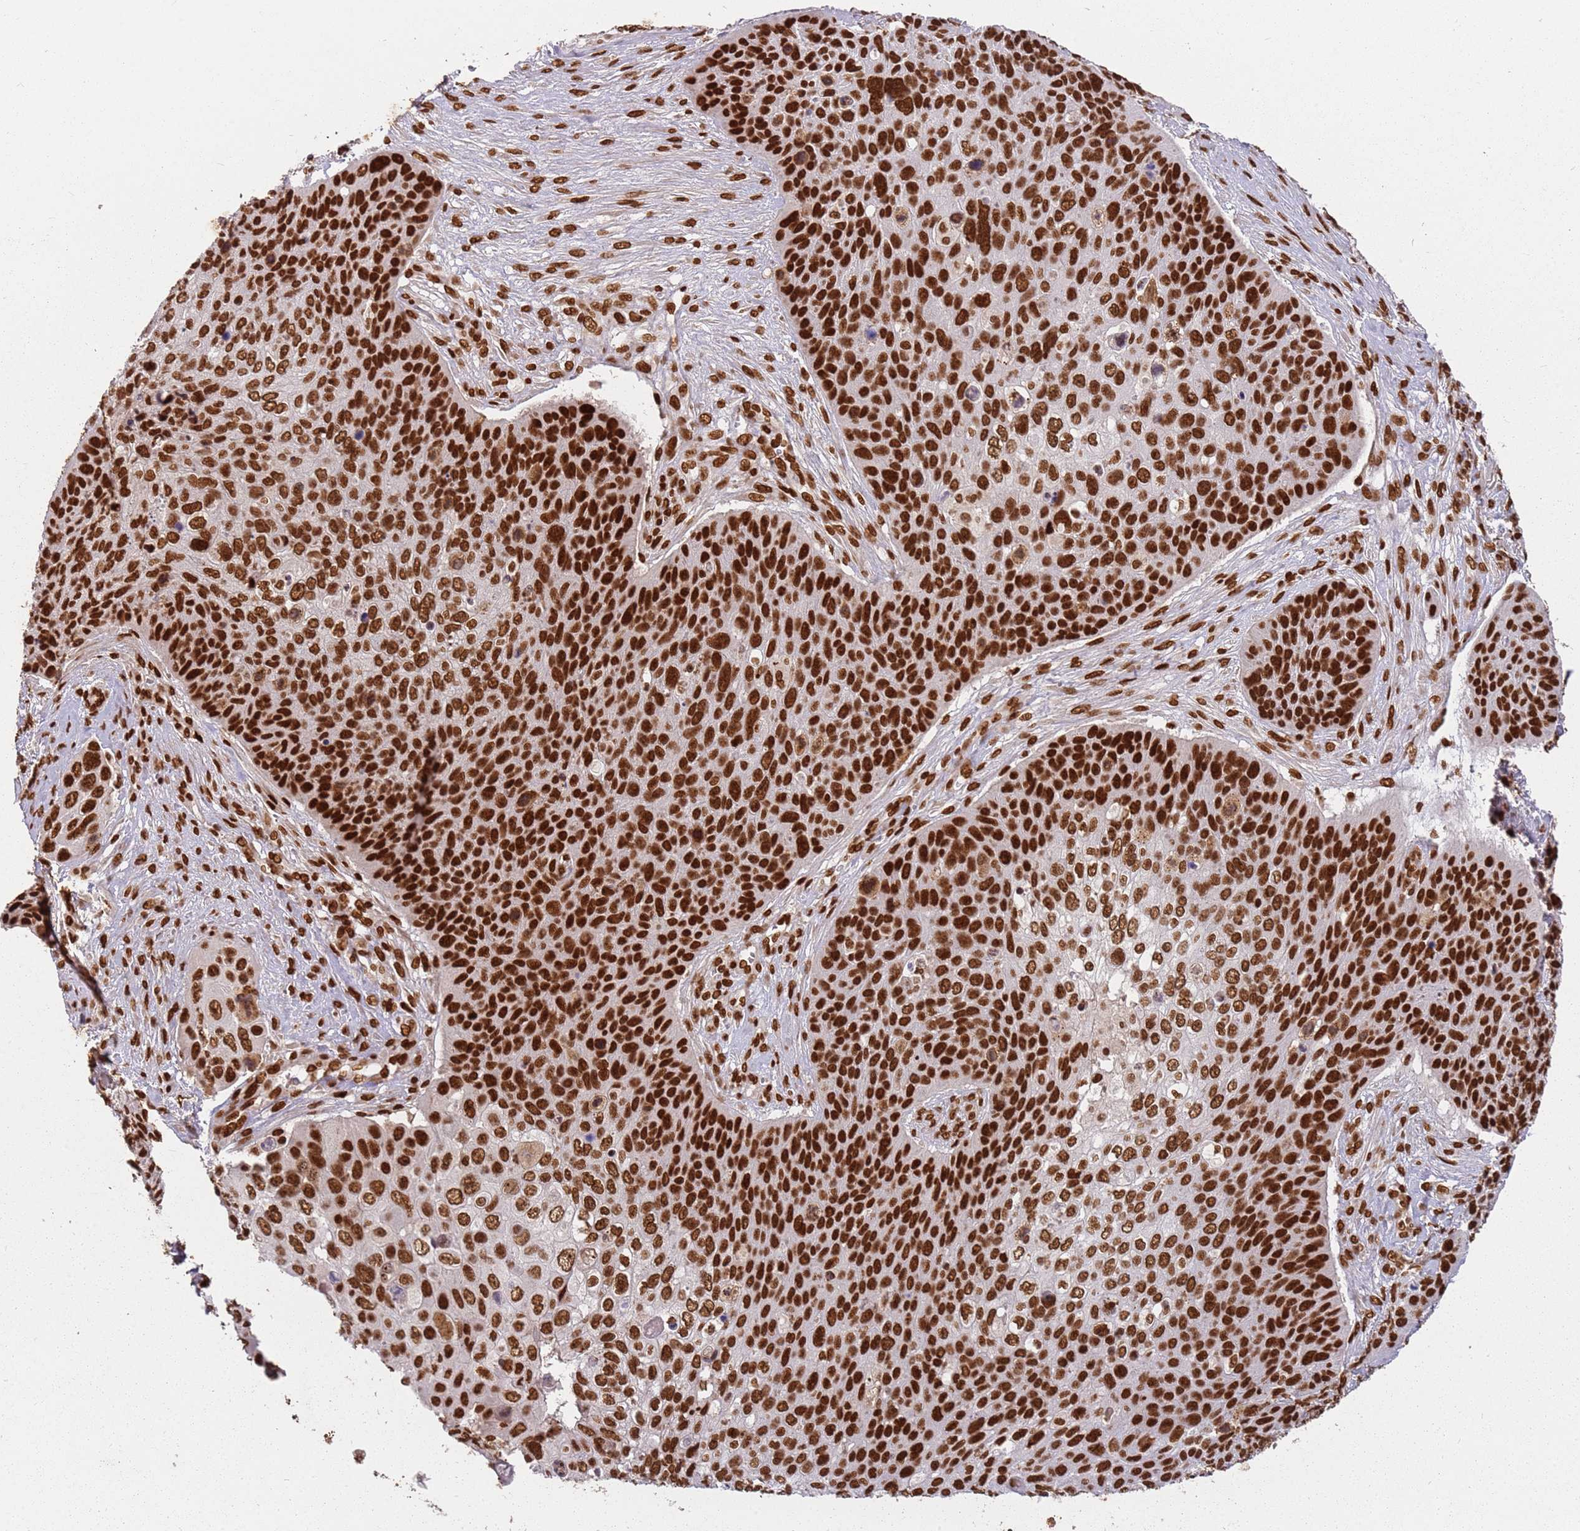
{"staining": {"intensity": "strong", "quantity": ">75%", "location": "nuclear"}, "tissue": "skin cancer", "cell_type": "Tumor cells", "image_type": "cancer", "snomed": [{"axis": "morphology", "description": "Basal cell carcinoma"}, {"axis": "topography", "description": "Skin"}], "caption": "A brown stain highlights strong nuclear staining of a protein in human skin cancer (basal cell carcinoma) tumor cells.", "gene": "TENT4A", "patient": {"sex": "female", "age": 74}}